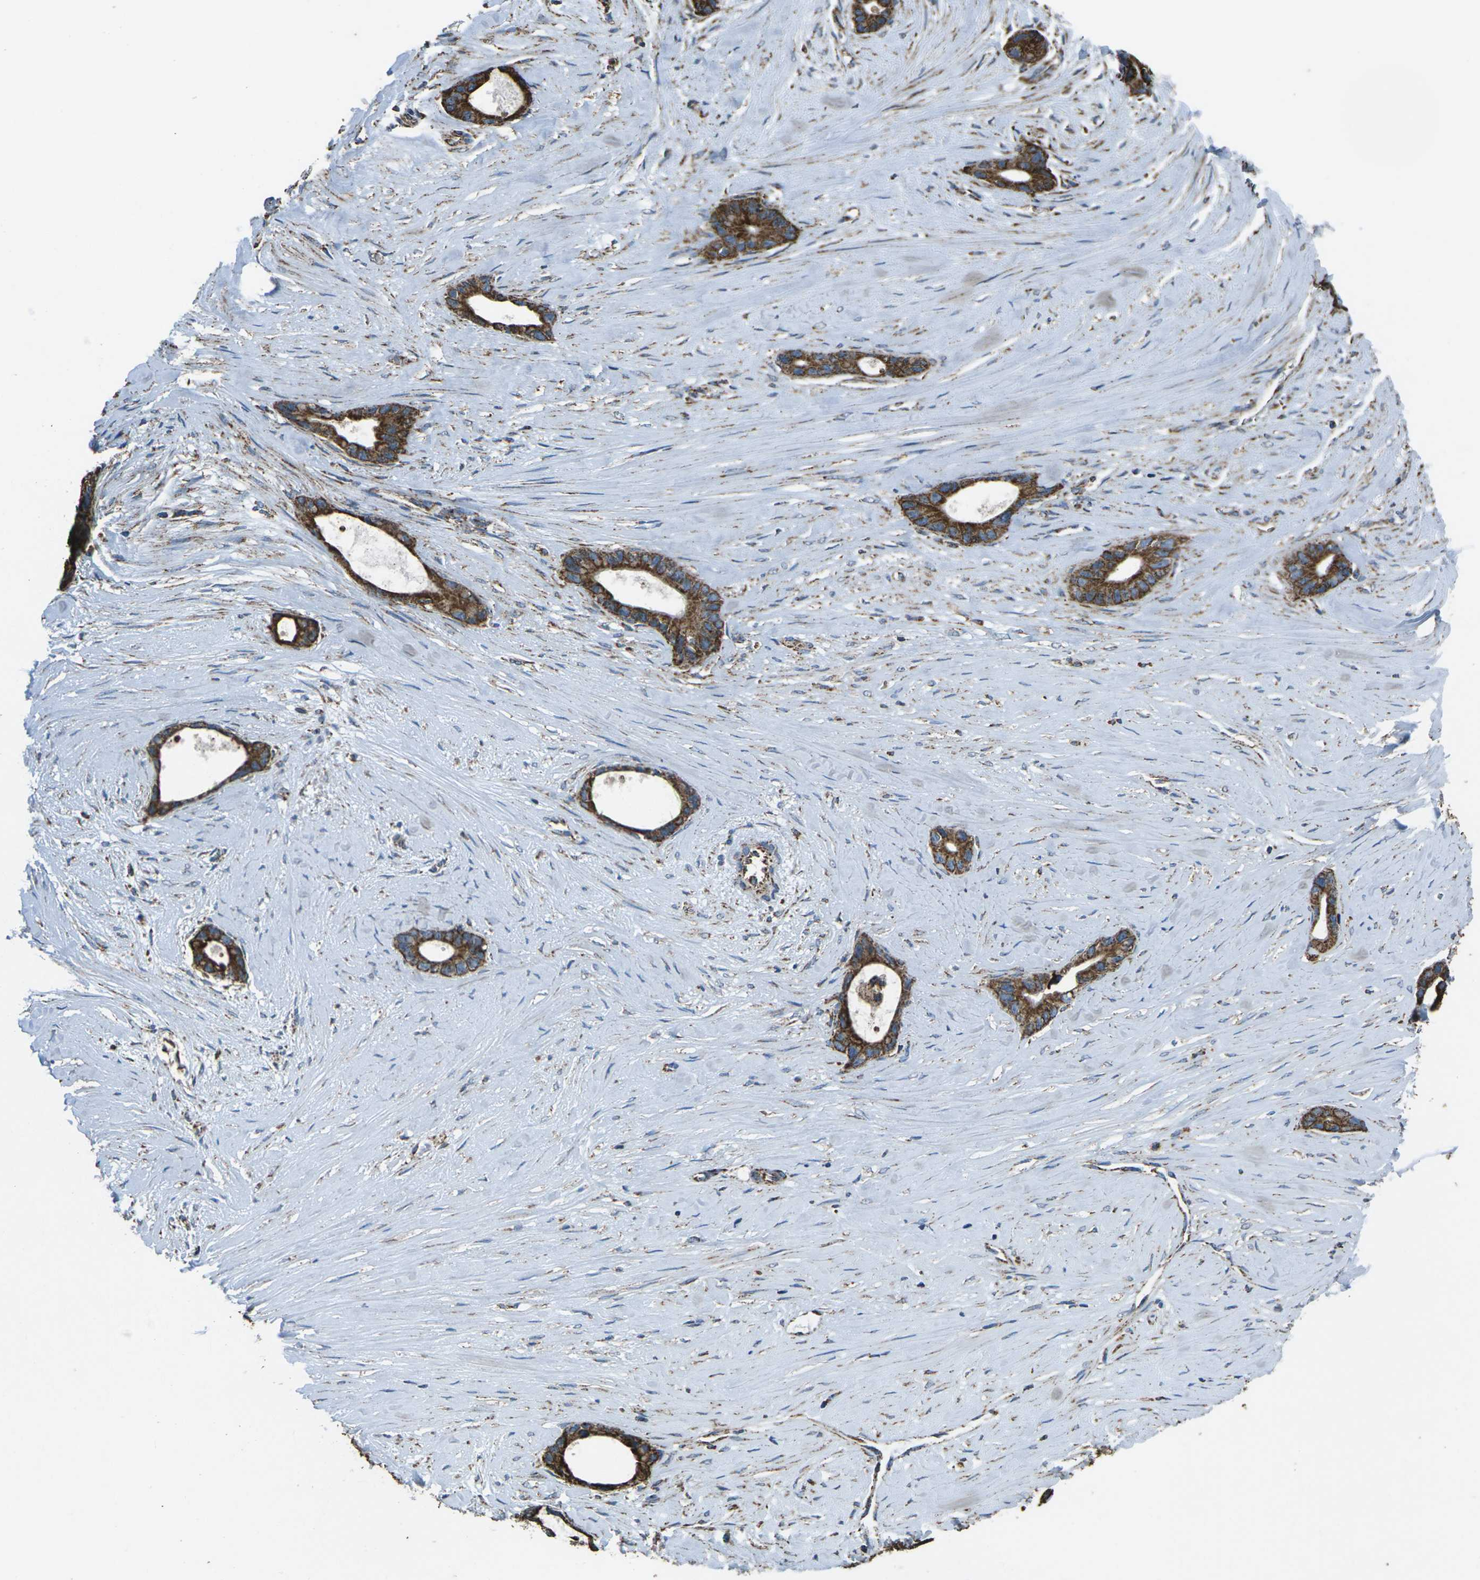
{"staining": {"intensity": "strong", "quantity": ">75%", "location": "cytoplasmic/membranous"}, "tissue": "liver cancer", "cell_type": "Tumor cells", "image_type": "cancer", "snomed": [{"axis": "morphology", "description": "Cholangiocarcinoma"}, {"axis": "topography", "description": "Liver"}], "caption": "A high-resolution histopathology image shows immunohistochemistry (IHC) staining of liver cancer (cholangiocarcinoma), which displays strong cytoplasmic/membranous expression in approximately >75% of tumor cells. (IHC, brightfield microscopy, high magnification).", "gene": "KLHL5", "patient": {"sex": "female", "age": 55}}